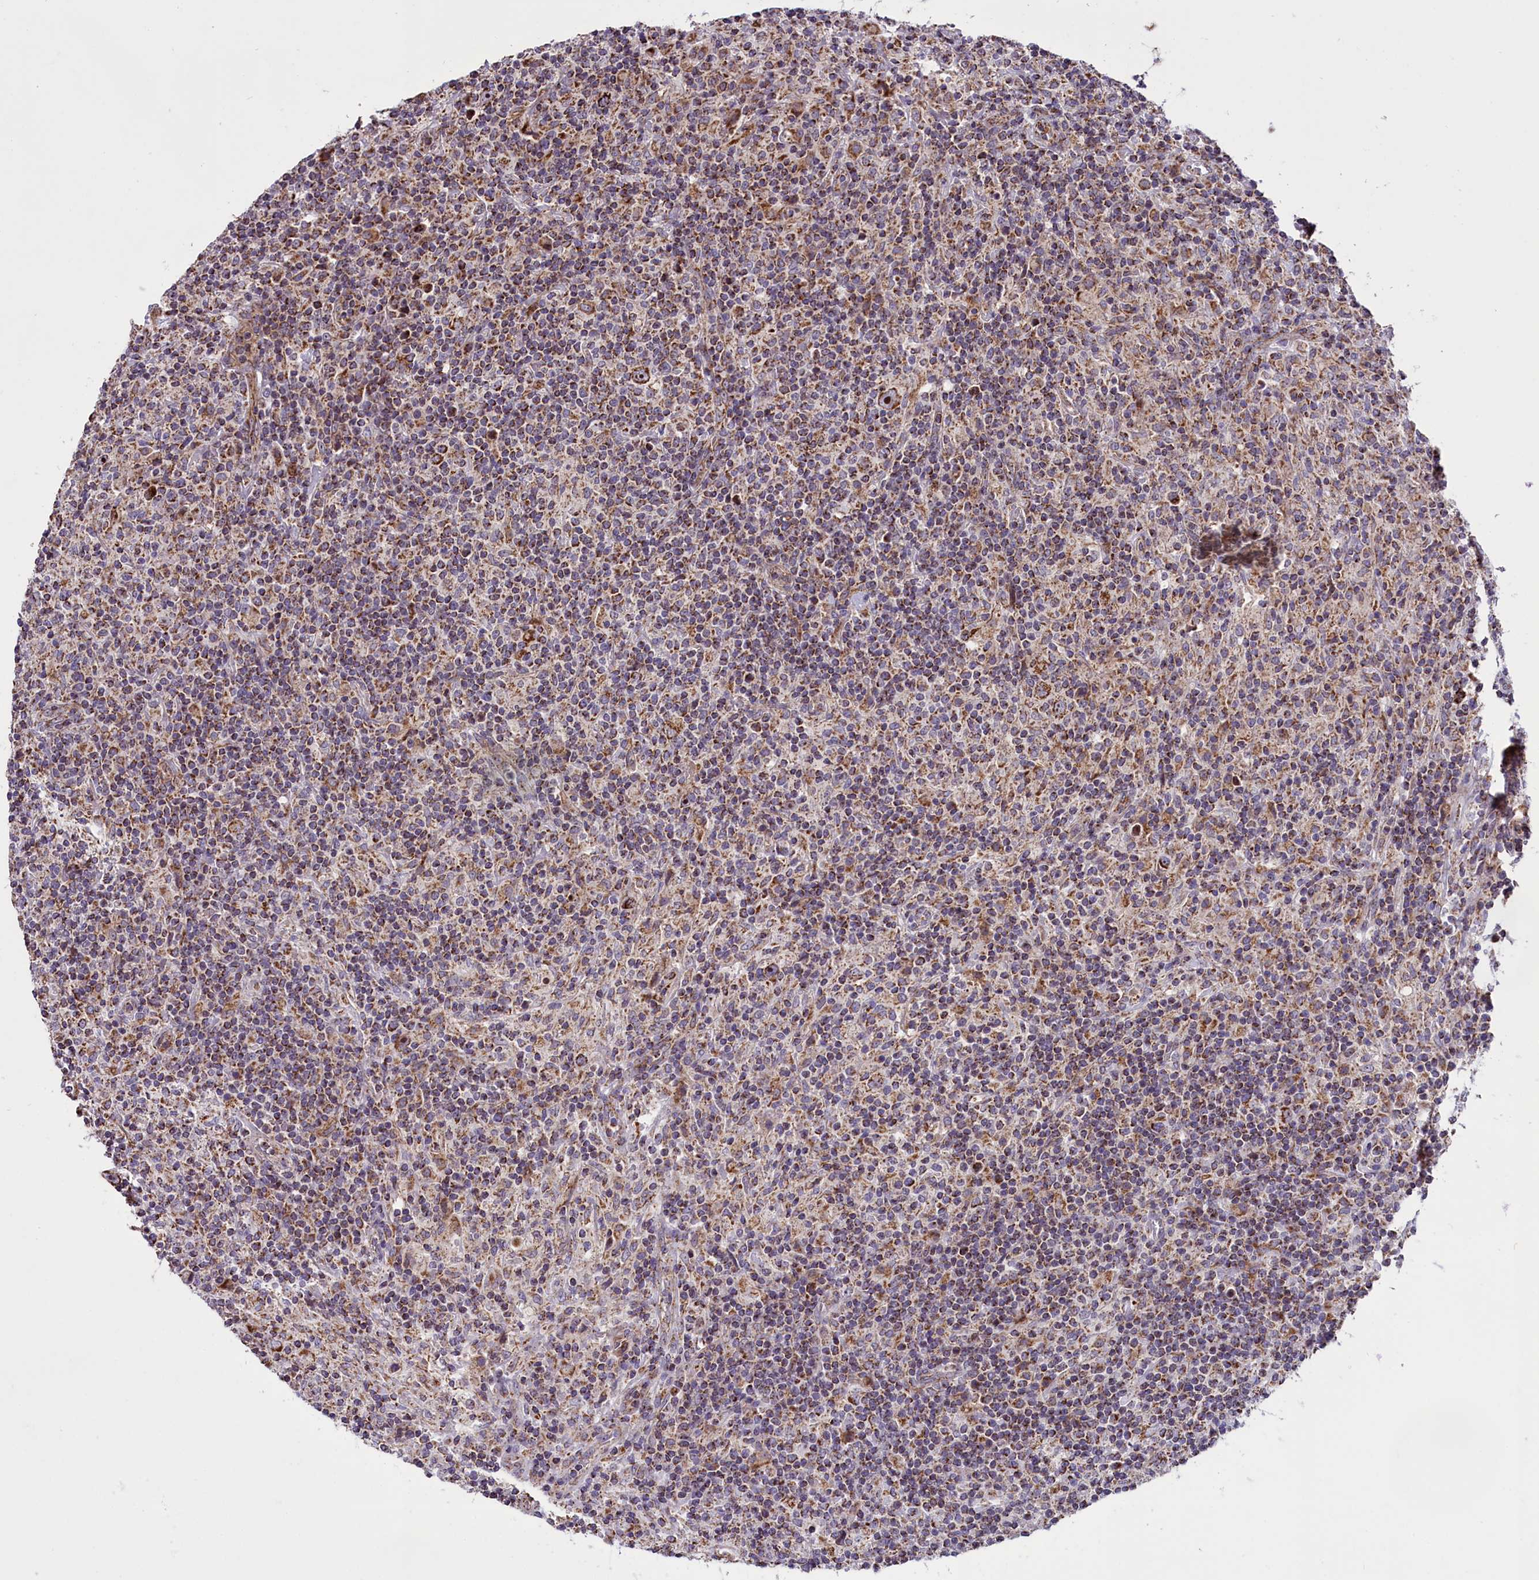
{"staining": {"intensity": "strong", "quantity": ">75%", "location": "cytoplasmic/membranous,nuclear"}, "tissue": "lymphoma", "cell_type": "Tumor cells", "image_type": "cancer", "snomed": [{"axis": "morphology", "description": "Hodgkin's disease, NOS"}, {"axis": "topography", "description": "Lymph node"}], "caption": "Human lymphoma stained with a protein marker demonstrates strong staining in tumor cells.", "gene": "GLRX5", "patient": {"sex": "male", "age": 70}}